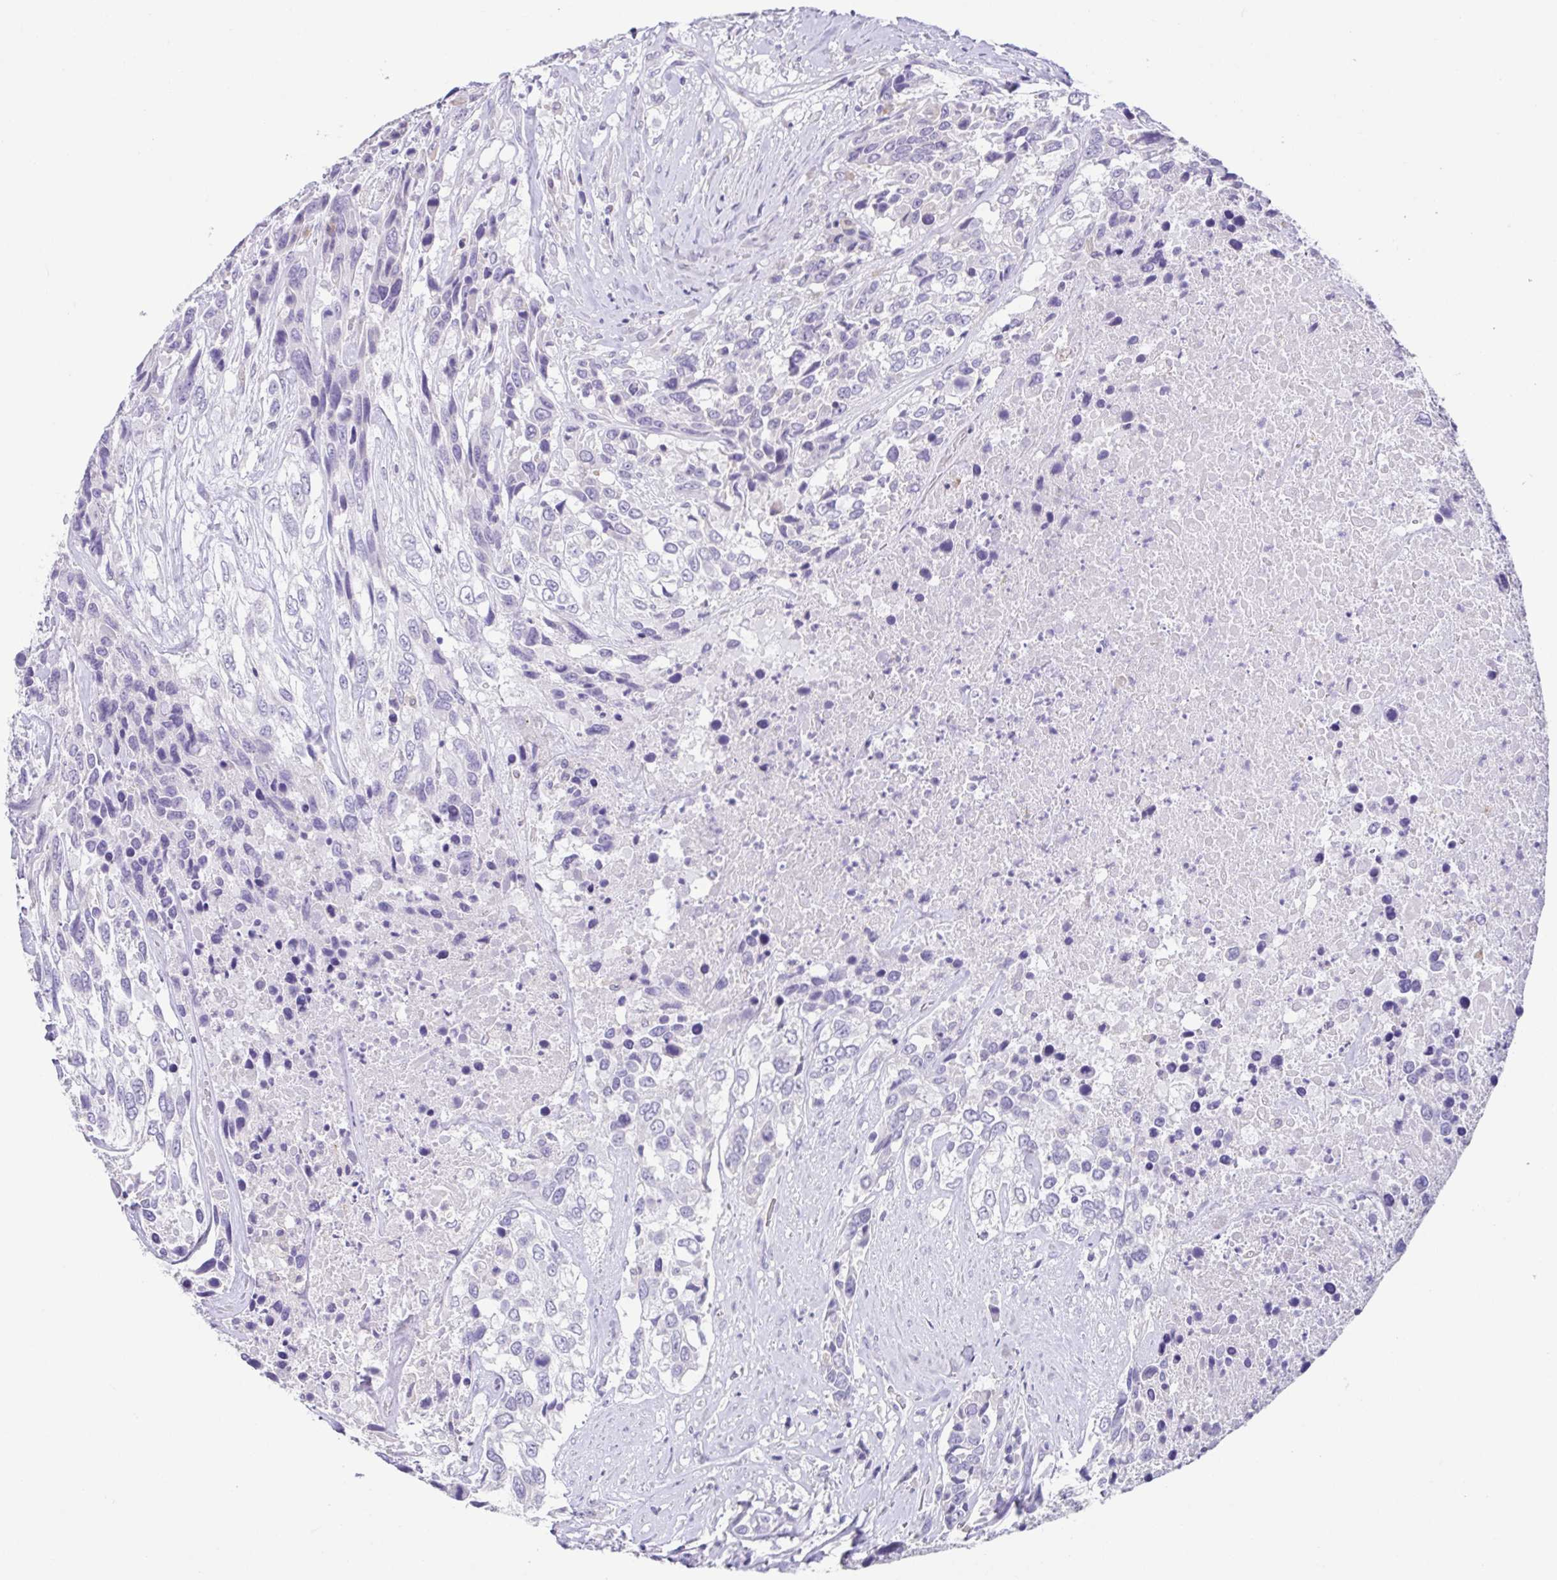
{"staining": {"intensity": "negative", "quantity": "none", "location": "none"}, "tissue": "urothelial cancer", "cell_type": "Tumor cells", "image_type": "cancer", "snomed": [{"axis": "morphology", "description": "Urothelial carcinoma, High grade"}, {"axis": "topography", "description": "Urinary bladder"}], "caption": "Protein analysis of urothelial cancer exhibits no significant staining in tumor cells.", "gene": "RDH11", "patient": {"sex": "female", "age": 70}}